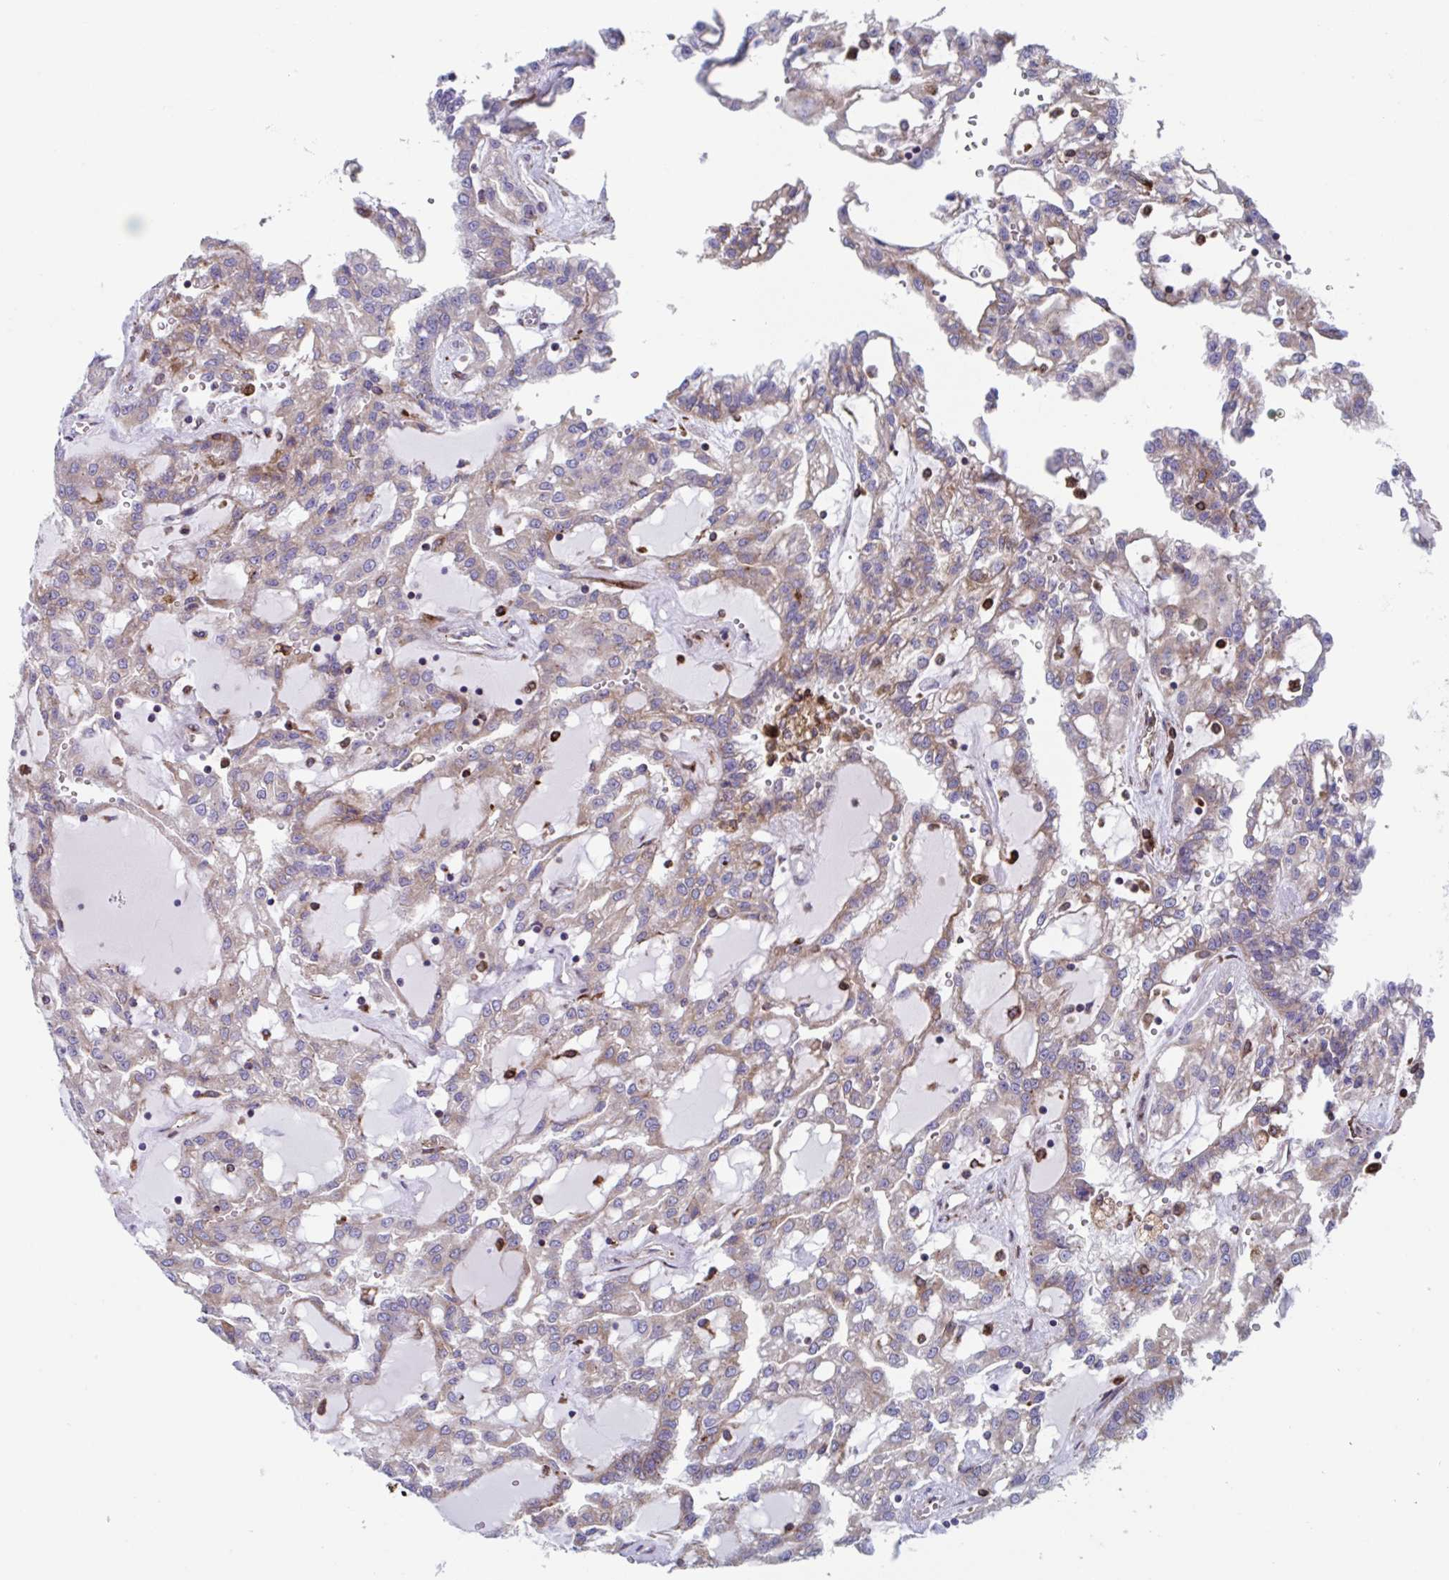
{"staining": {"intensity": "weak", "quantity": "25%-75%", "location": "cytoplasmic/membranous"}, "tissue": "renal cancer", "cell_type": "Tumor cells", "image_type": "cancer", "snomed": [{"axis": "morphology", "description": "Adenocarcinoma, NOS"}, {"axis": "topography", "description": "Kidney"}], "caption": "A low amount of weak cytoplasmic/membranous expression is present in approximately 25%-75% of tumor cells in adenocarcinoma (renal) tissue. Ihc stains the protein in brown and the nuclei are stained blue.", "gene": "RFK", "patient": {"sex": "male", "age": 63}}